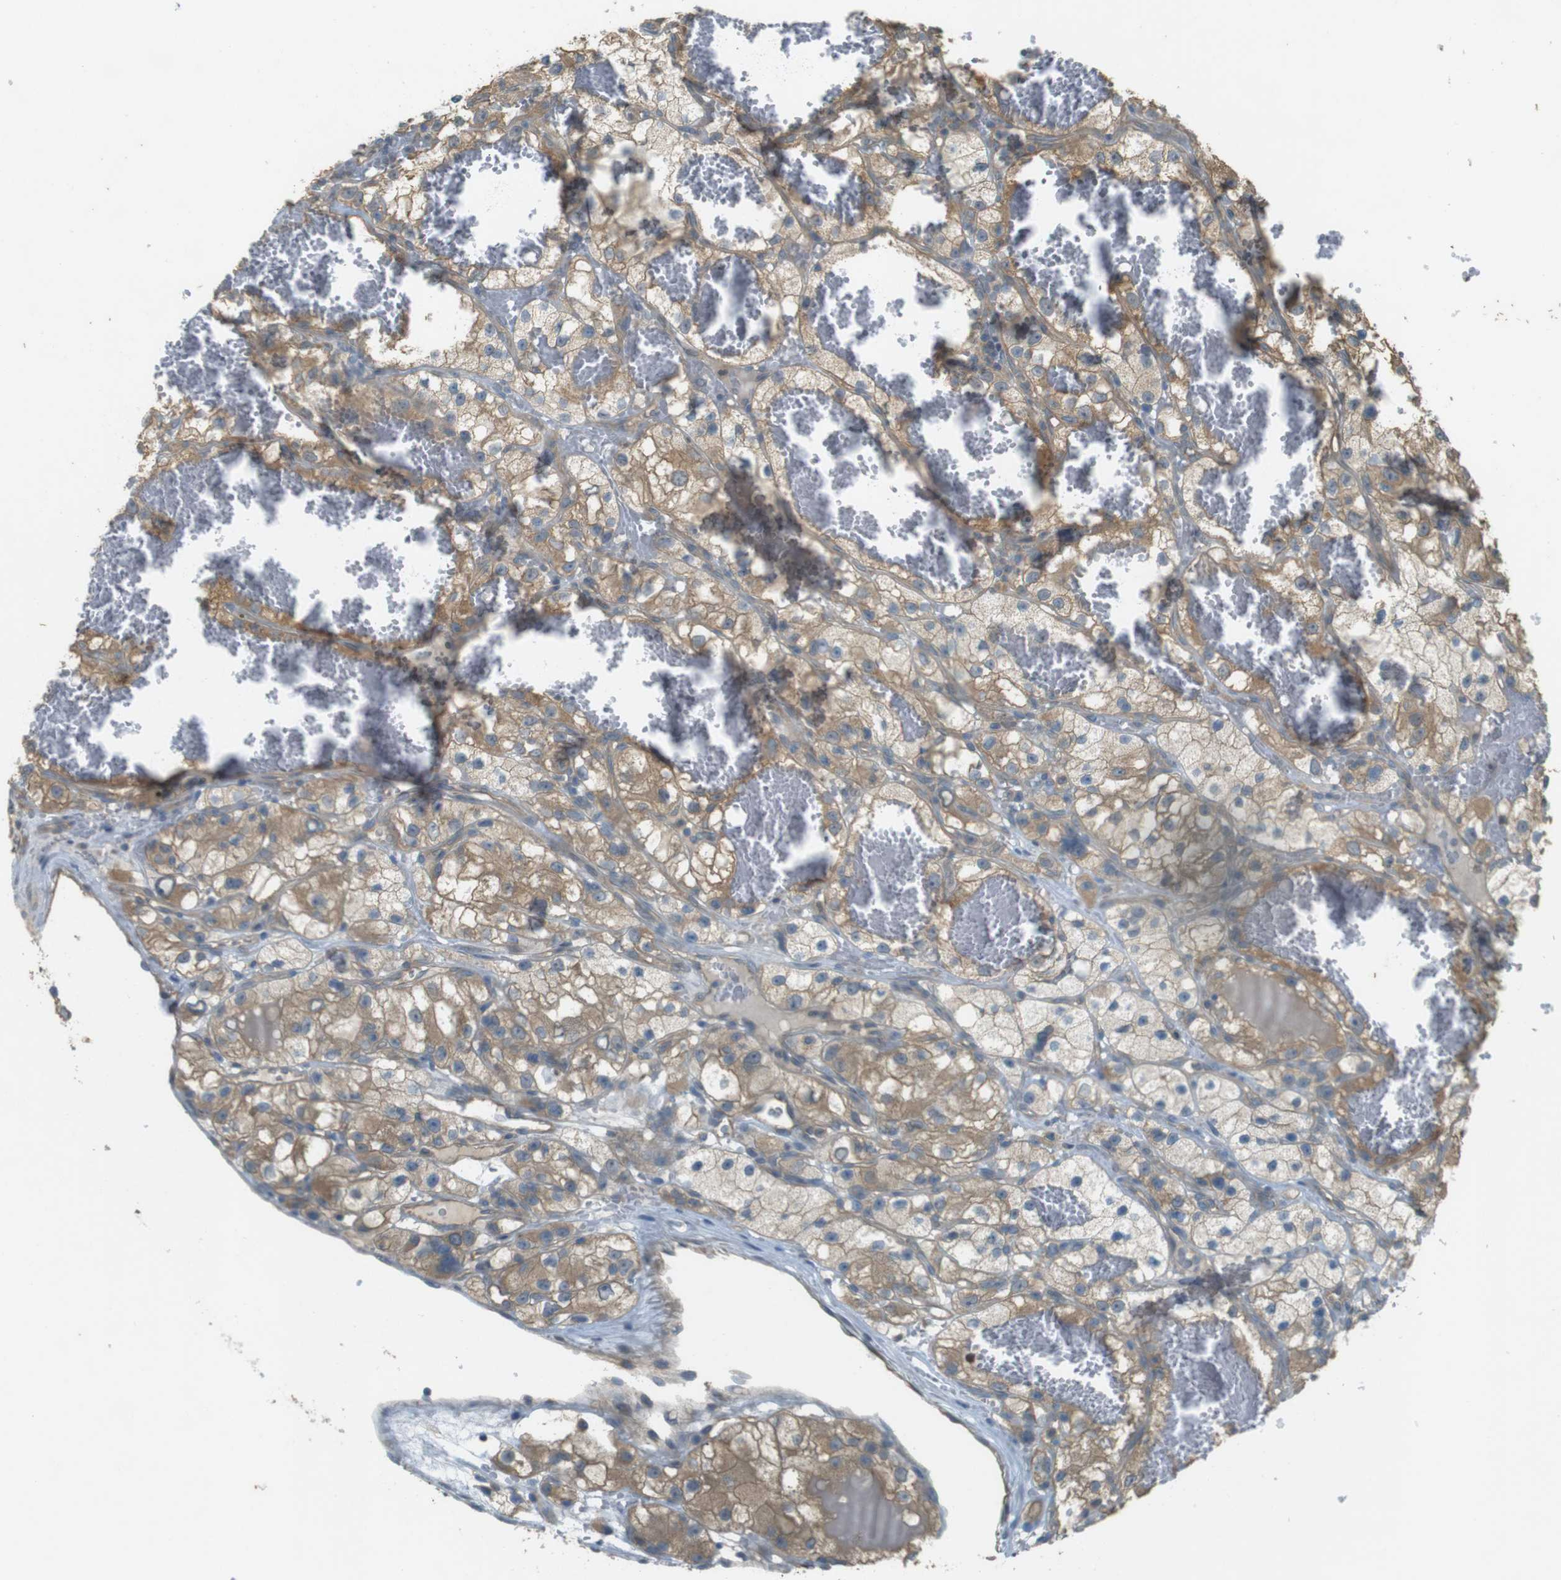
{"staining": {"intensity": "moderate", "quantity": ">75%", "location": "cytoplasmic/membranous"}, "tissue": "renal cancer", "cell_type": "Tumor cells", "image_type": "cancer", "snomed": [{"axis": "morphology", "description": "Adenocarcinoma, NOS"}, {"axis": "topography", "description": "Kidney"}], "caption": "Immunohistochemical staining of renal adenocarcinoma displays moderate cytoplasmic/membranous protein expression in about >75% of tumor cells.", "gene": "ZDHHC20", "patient": {"sex": "female", "age": 57}}